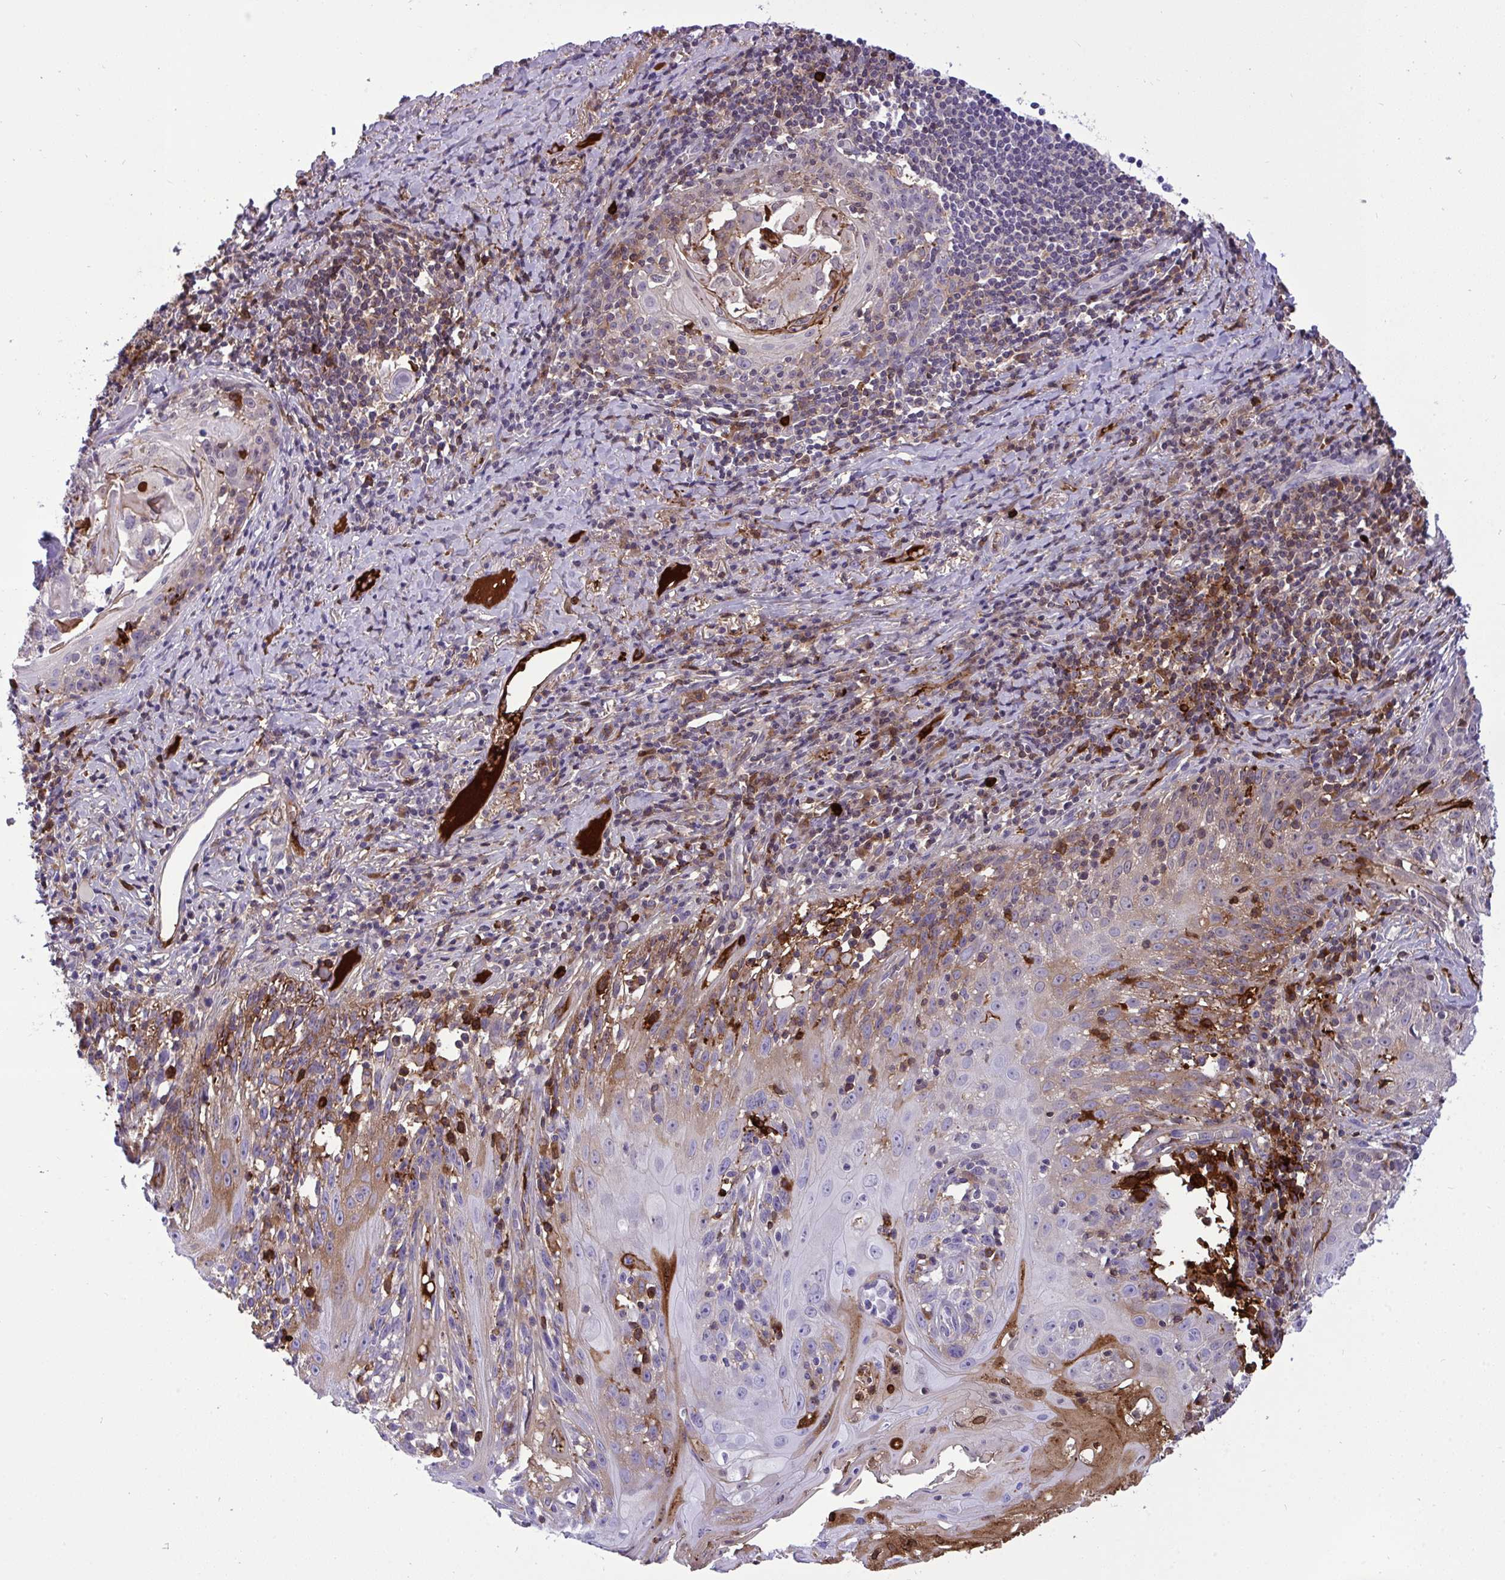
{"staining": {"intensity": "moderate", "quantity": "25%-75%", "location": "cytoplasmic/membranous"}, "tissue": "skin cancer", "cell_type": "Tumor cells", "image_type": "cancer", "snomed": [{"axis": "morphology", "description": "Squamous cell carcinoma, NOS"}, {"axis": "topography", "description": "Skin"}, {"axis": "topography", "description": "Vulva"}], "caption": "Immunohistochemistry (IHC) photomicrograph of human skin squamous cell carcinoma stained for a protein (brown), which demonstrates medium levels of moderate cytoplasmic/membranous positivity in about 25%-75% of tumor cells.", "gene": "F2", "patient": {"sex": "female", "age": 76}}